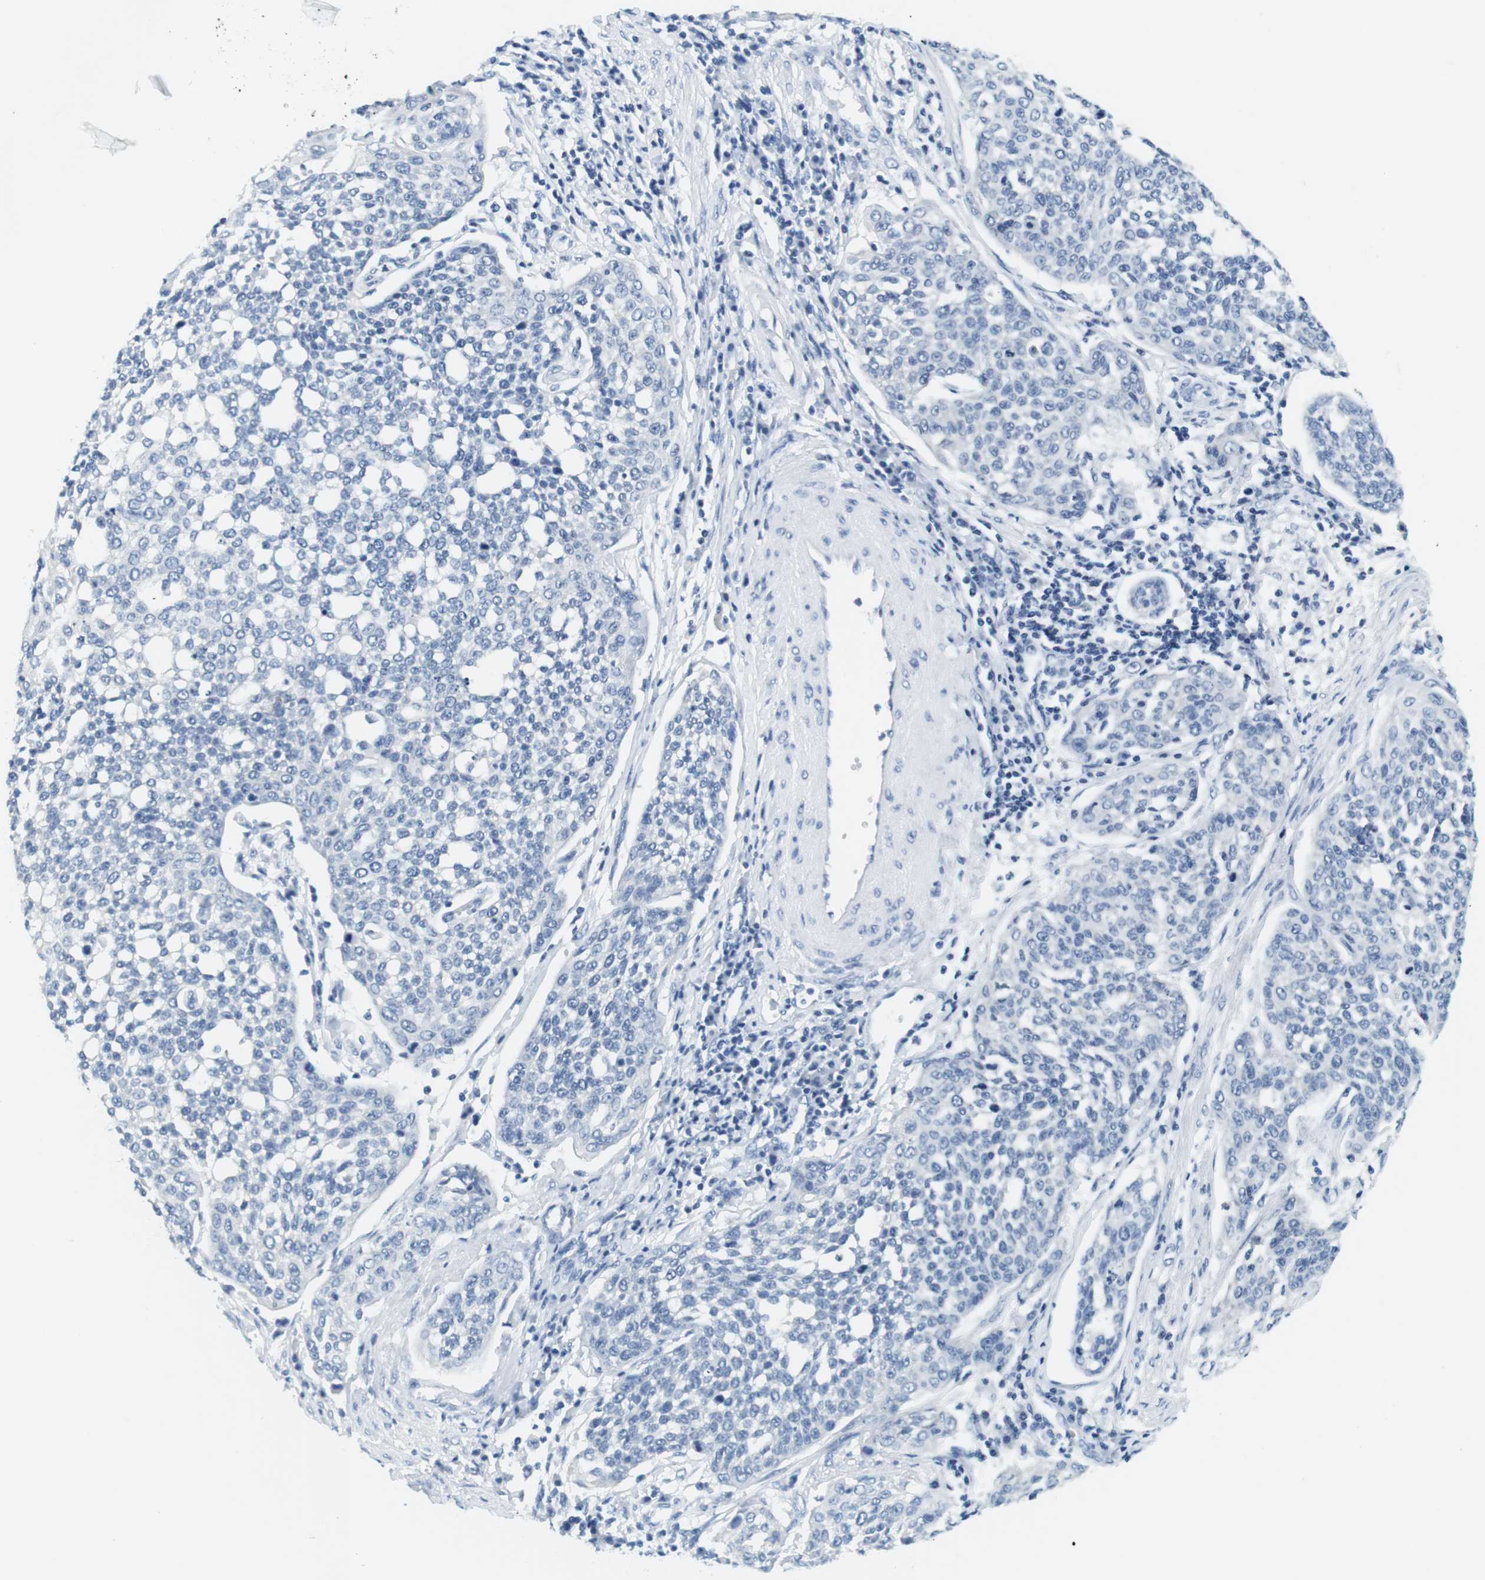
{"staining": {"intensity": "negative", "quantity": "none", "location": "none"}, "tissue": "cervical cancer", "cell_type": "Tumor cells", "image_type": "cancer", "snomed": [{"axis": "morphology", "description": "Squamous cell carcinoma, NOS"}, {"axis": "topography", "description": "Cervix"}], "caption": "An immunohistochemistry (IHC) photomicrograph of cervical cancer is shown. There is no staining in tumor cells of cervical cancer. (DAB (3,3'-diaminobenzidine) immunohistochemistry visualized using brightfield microscopy, high magnification).", "gene": "CYP2C9", "patient": {"sex": "female", "age": 34}}